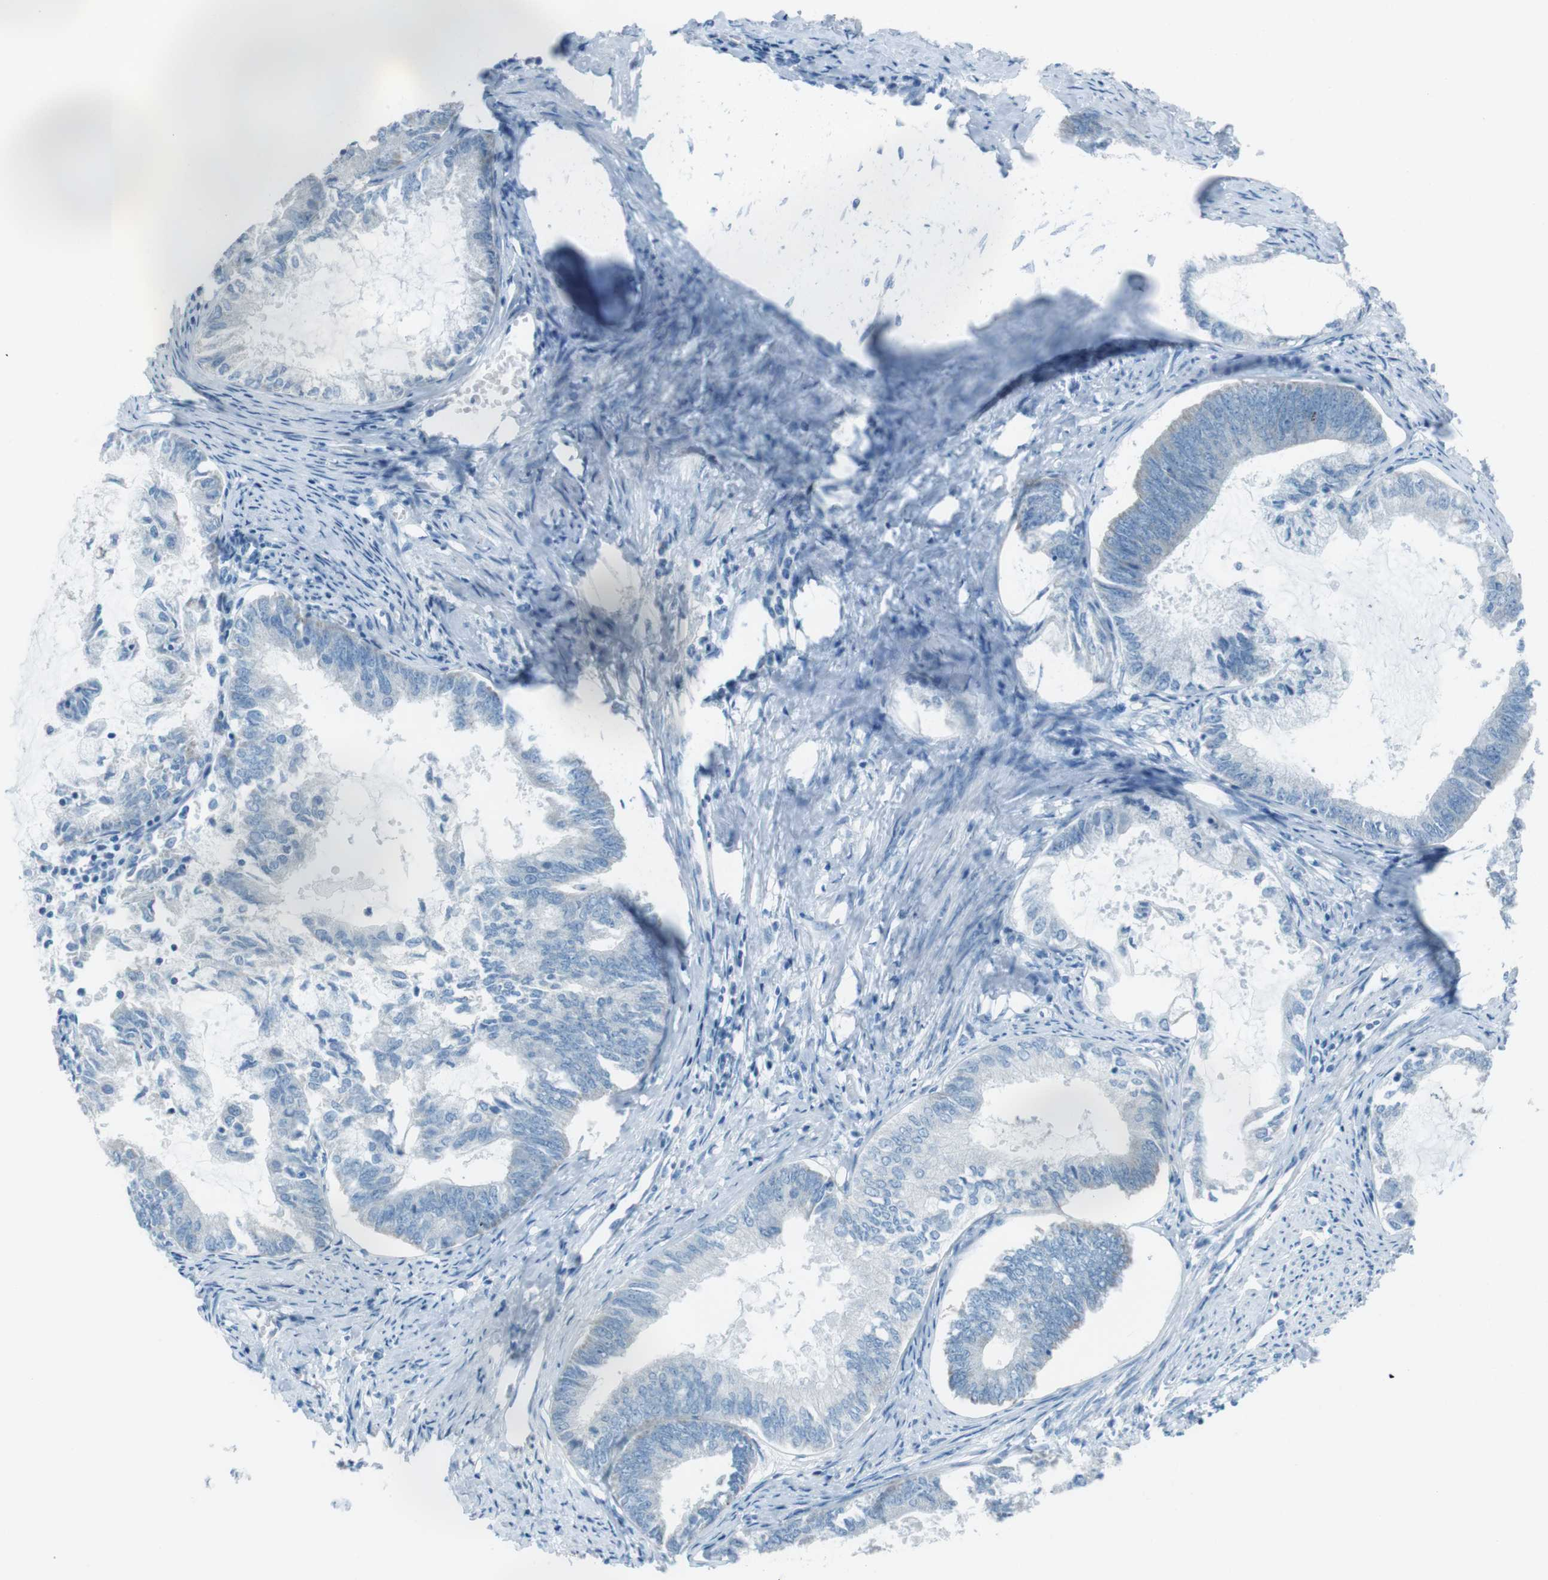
{"staining": {"intensity": "negative", "quantity": "none", "location": "none"}, "tissue": "endometrial cancer", "cell_type": "Tumor cells", "image_type": "cancer", "snomed": [{"axis": "morphology", "description": "Adenocarcinoma, NOS"}, {"axis": "topography", "description": "Endometrium"}], "caption": "Tumor cells are negative for brown protein staining in endometrial cancer.", "gene": "DNAJA3", "patient": {"sex": "female", "age": 86}}